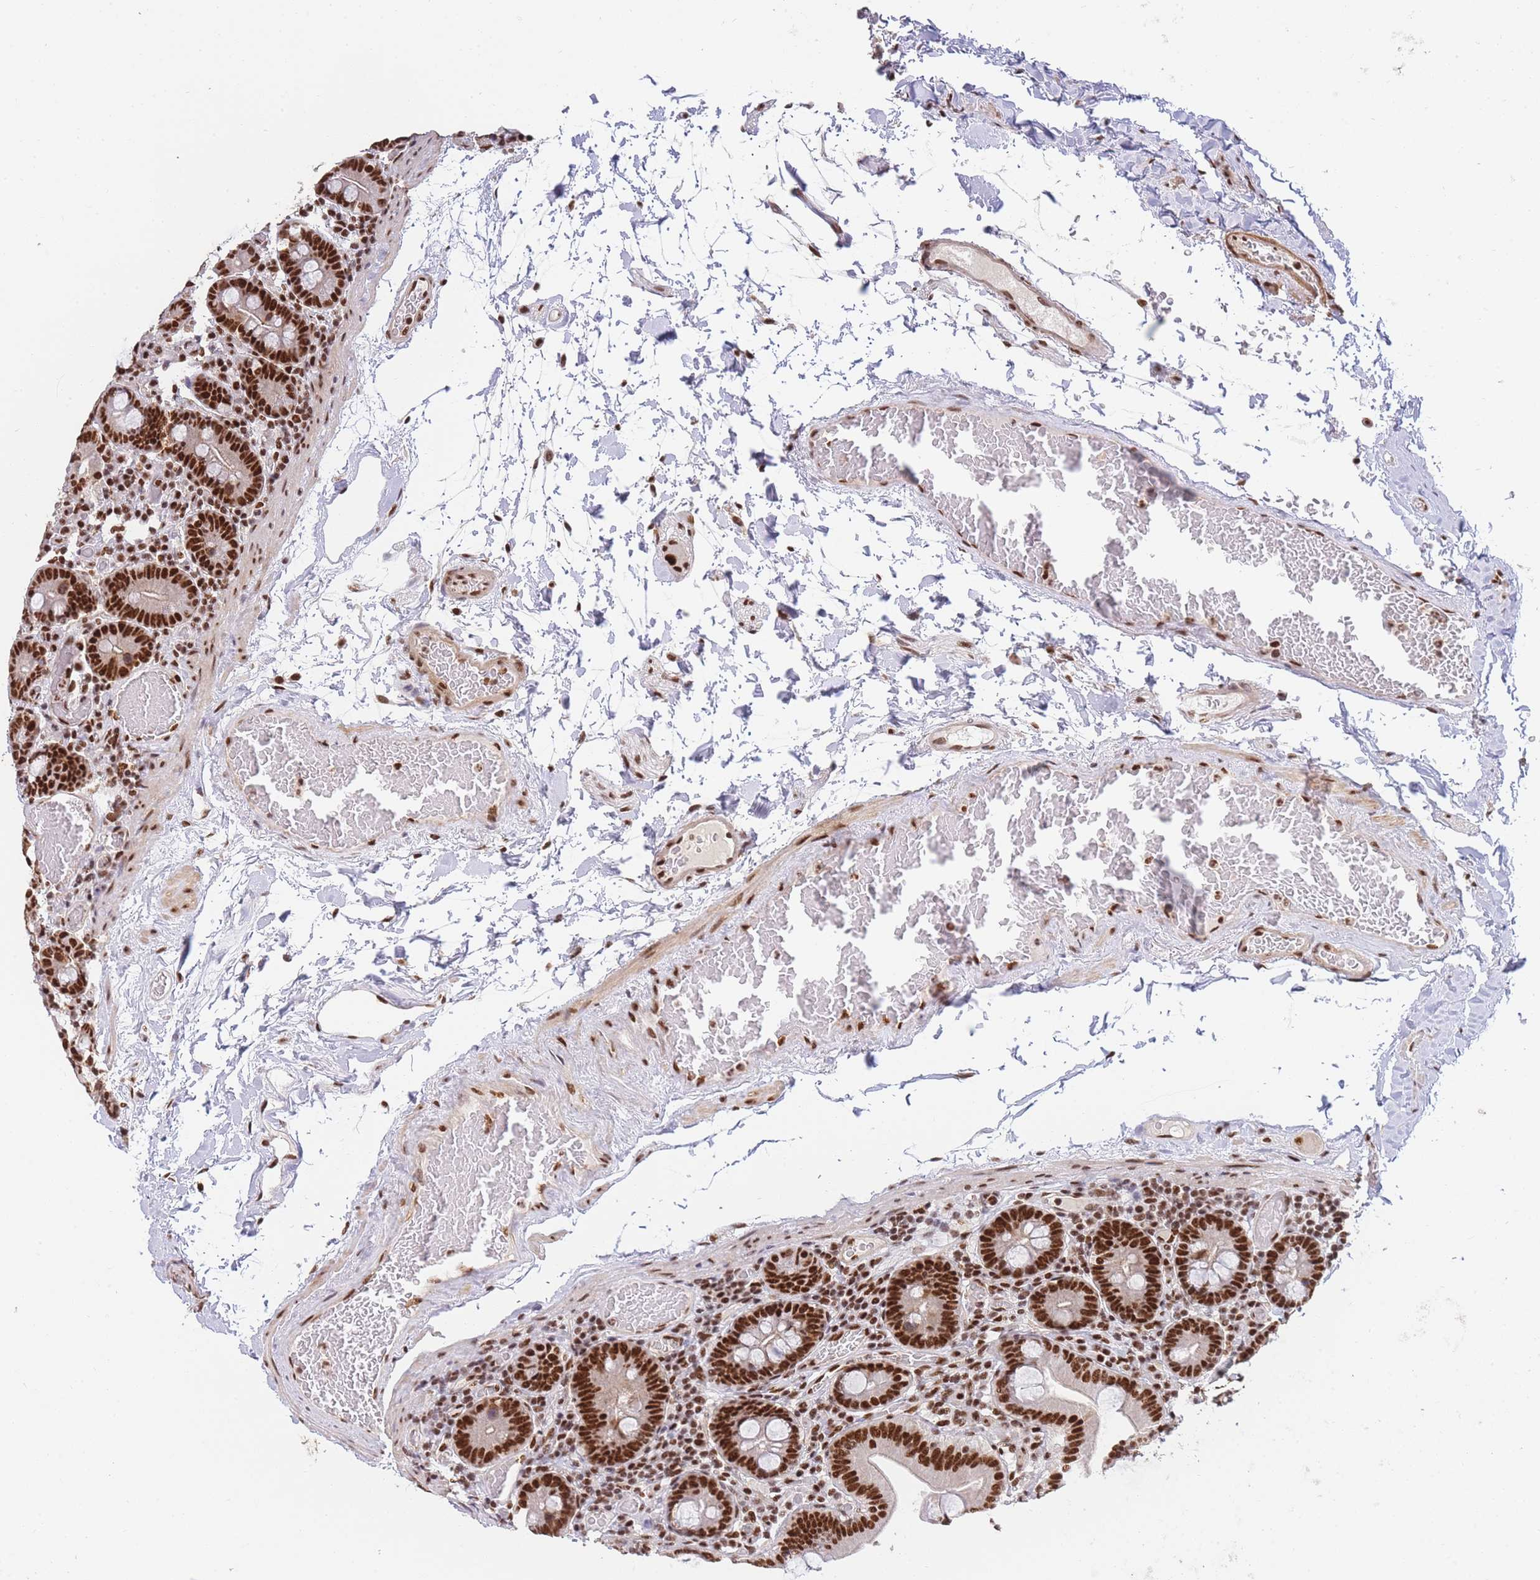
{"staining": {"intensity": "strong", "quantity": ">75%", "location": "nuclear"}, "tissue": "duodenum", "cell_type": "Glandular cells", "image_type": "normal", "snomed": [{"axis": "morphology", "description": "Normal tissue, NOS"}, {"axis": "topography", "description": "Duodenum"}], "caption": "A high amount of strong nuclear positivity is appreciated in approximately >75% of glandular cells in normal duodenum. Nuclei are stained in blue.", "gene": "PRKDC", "patient": {"sex": "male", "age": 55}}